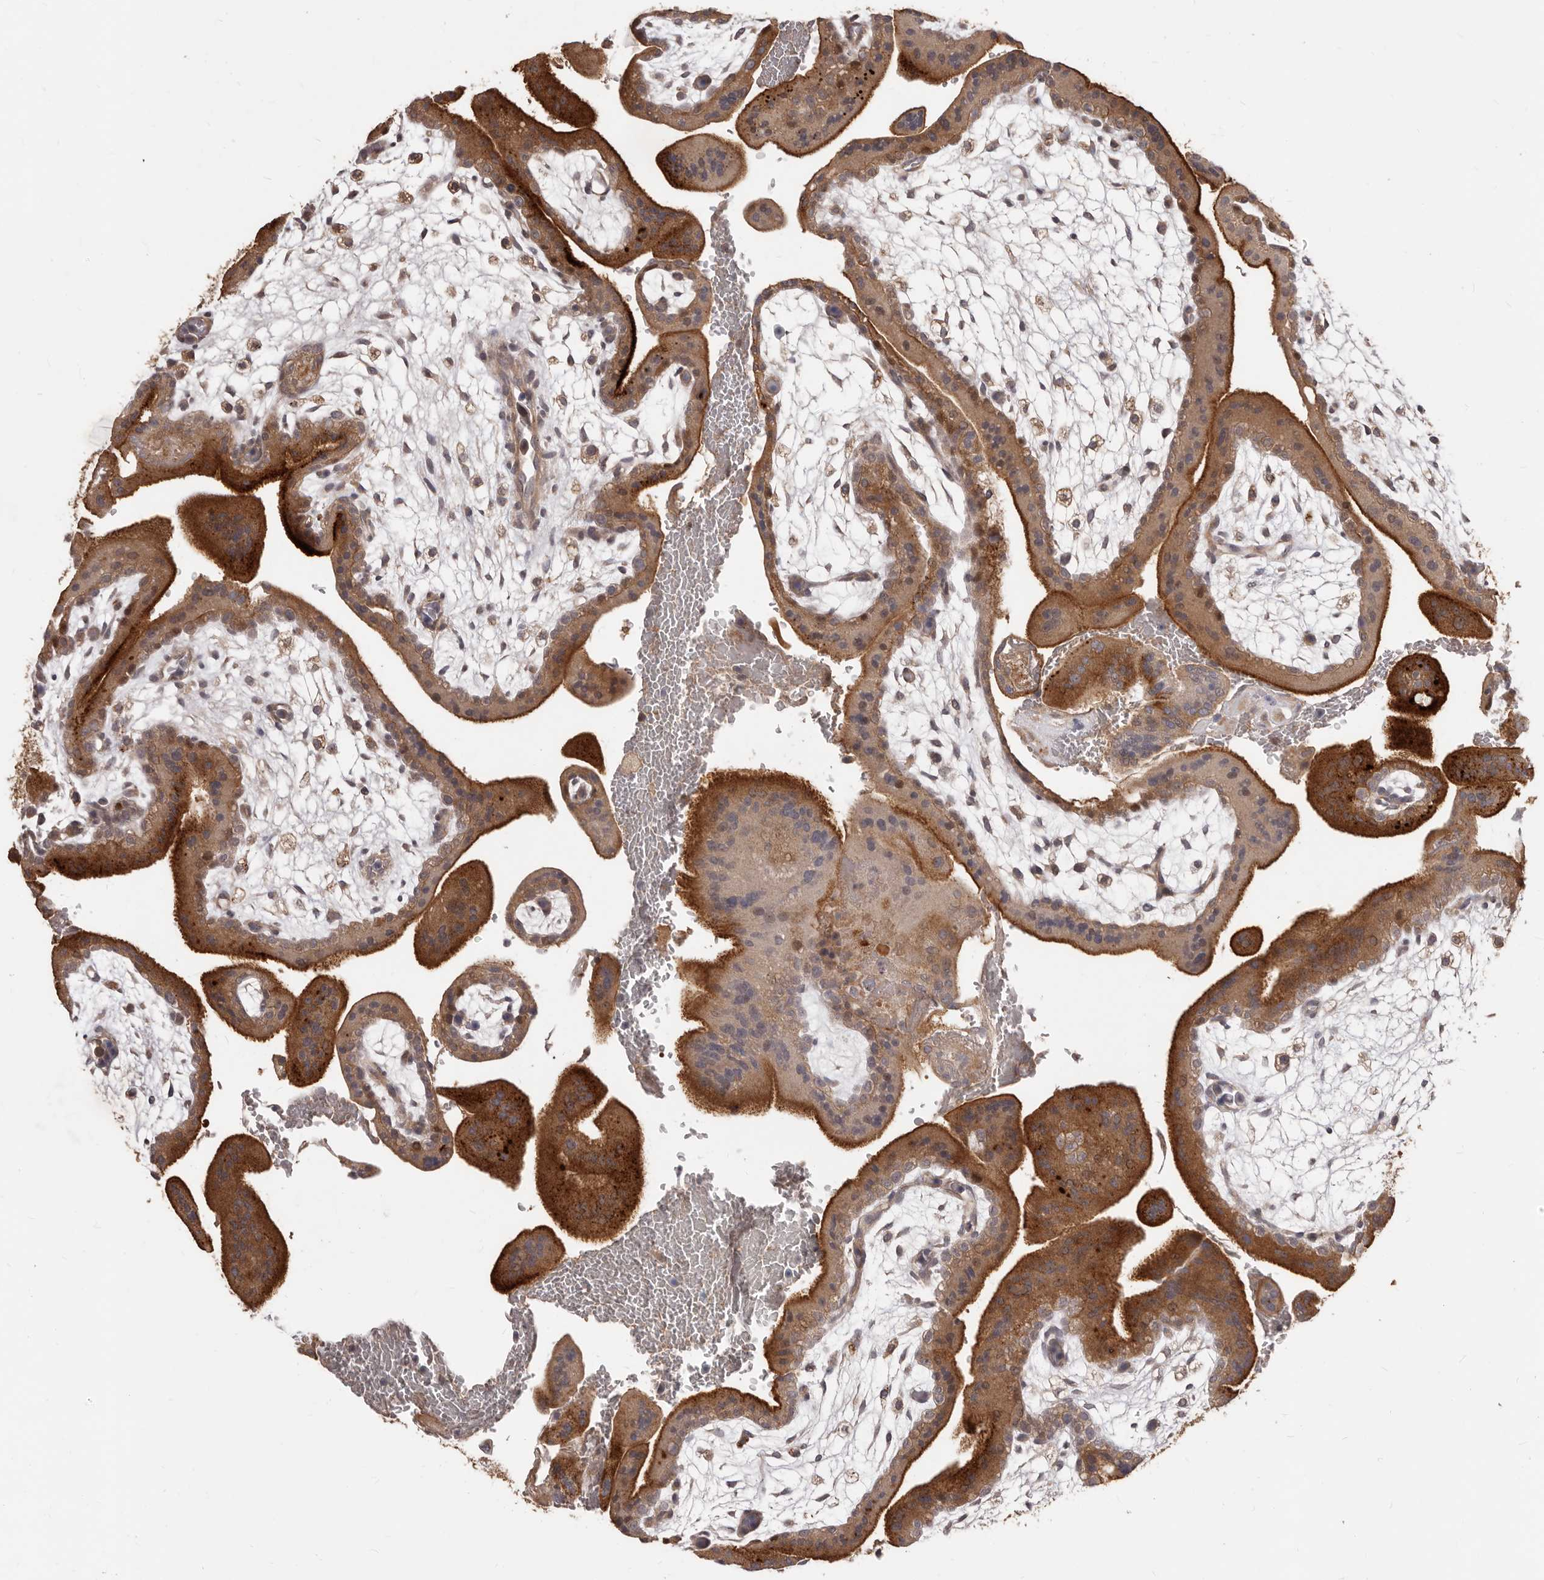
{"staining": {"intensity": "strong", "quantity": ">75%", "location": "cytoplasmic/membranous"}, "tissue": "placenta", "cell_type": "Trophoblastic cells", "image_type": "normal", "snomed": [{"axis": "morphology", "description": "Normal tissue, NOS"}, {"axis": "topography", "description": "Placenta"}], "caption": "Strong cytoplasmic/membranous positivity for a protein is seen in approximately >75% of trophoblastic cells of unremarkable placenta using IHC.", "gene": "MTO1", "patient": {"sex": "female", "age": 35}}